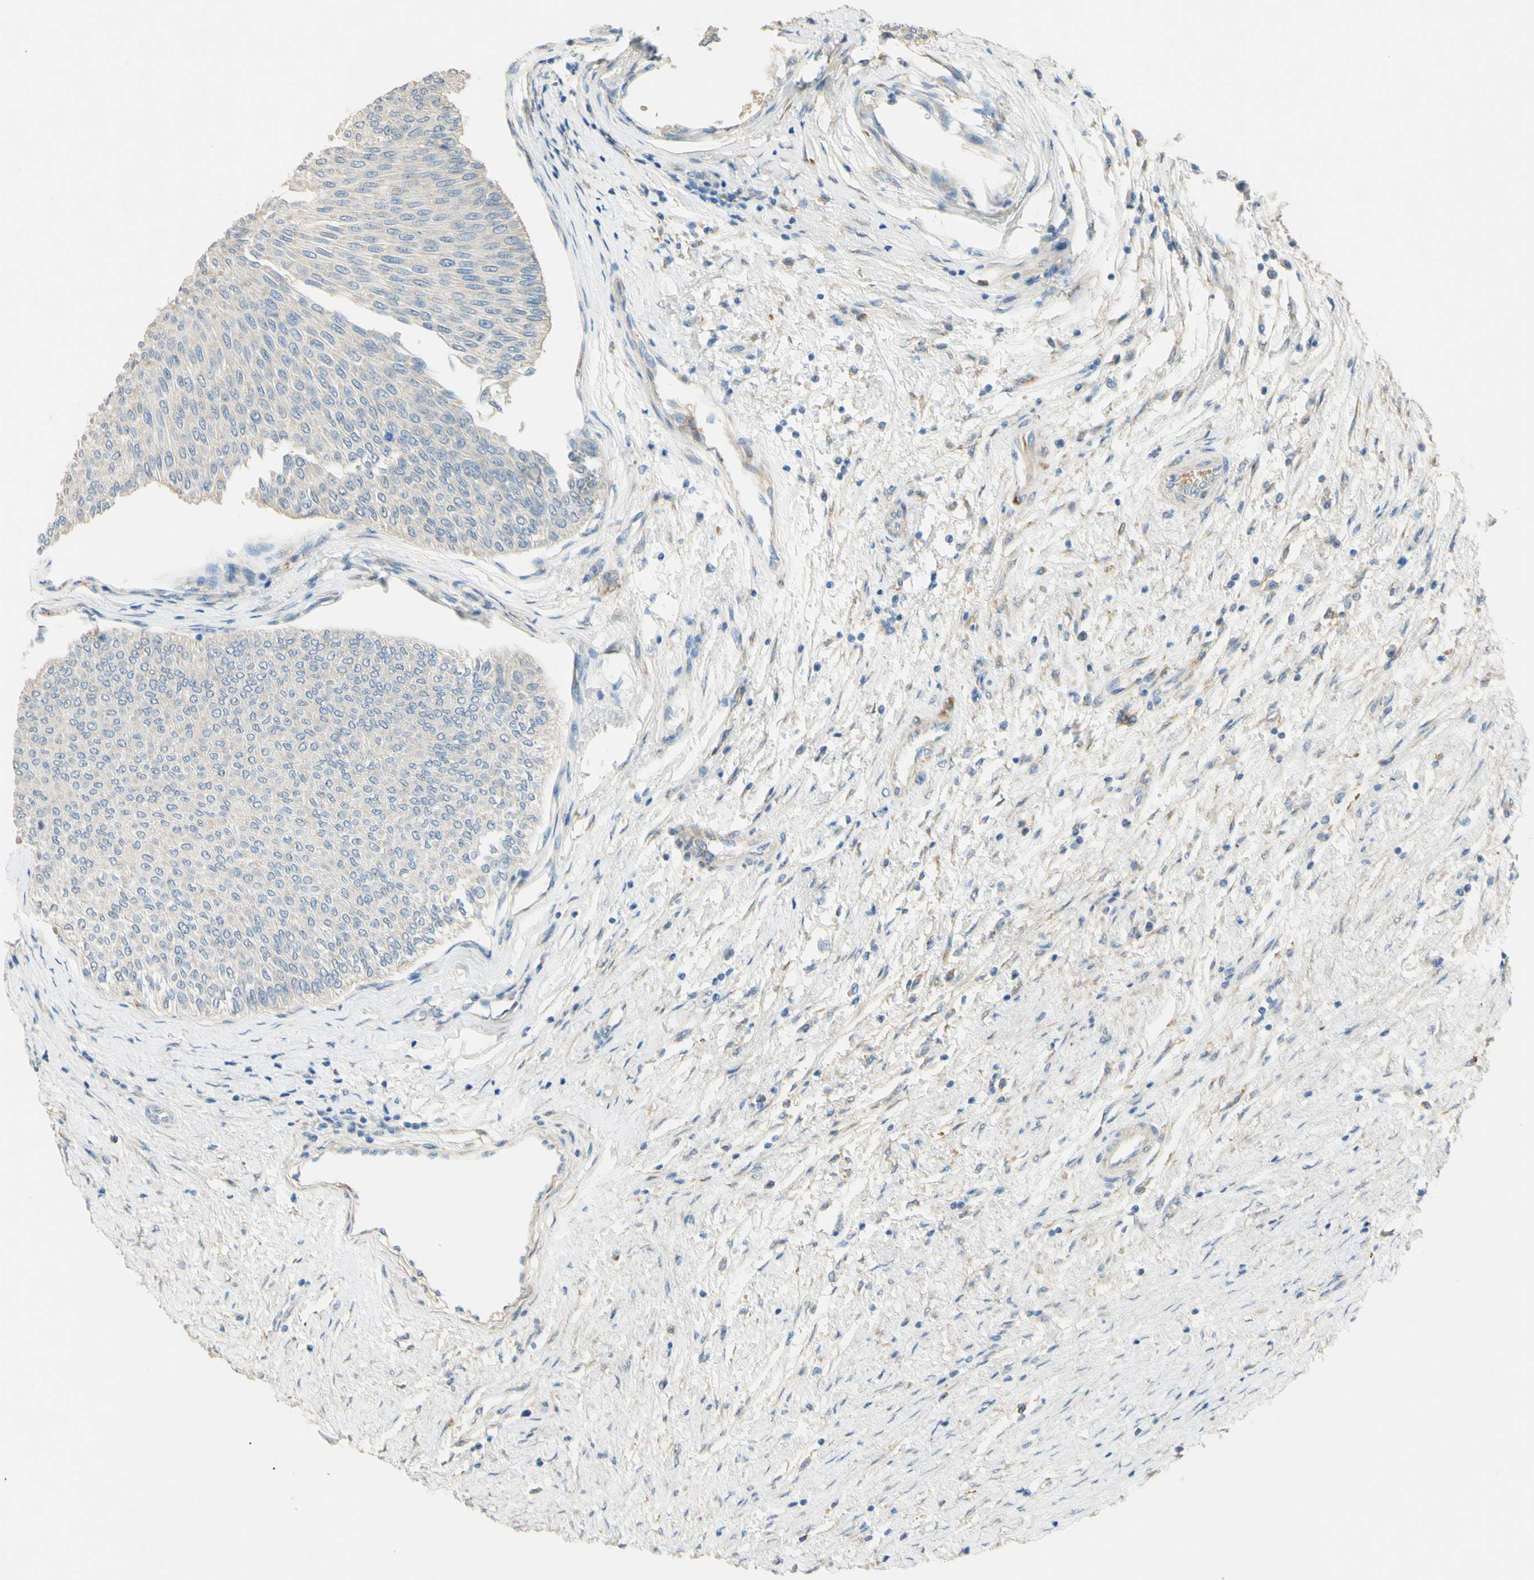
{"staining": {"intensity": "negative", "quantity": "none", "location": "none"}, "tissue": "urothelial cancer", "cell_type": "Tumor cells", "image_type": "cancer", "snomed": [{"axis": "morphology", "description": "Urothelial carcinoma, Low grade"}, {"axis": "topography", "description": "Urinary bladder"}], "caption": "This is an IHC photomicrograph of urothelial cancer. There is no staining in tumor cells.", "gene": "DKK3", "patient": {"sex": "male", "age": 78}}